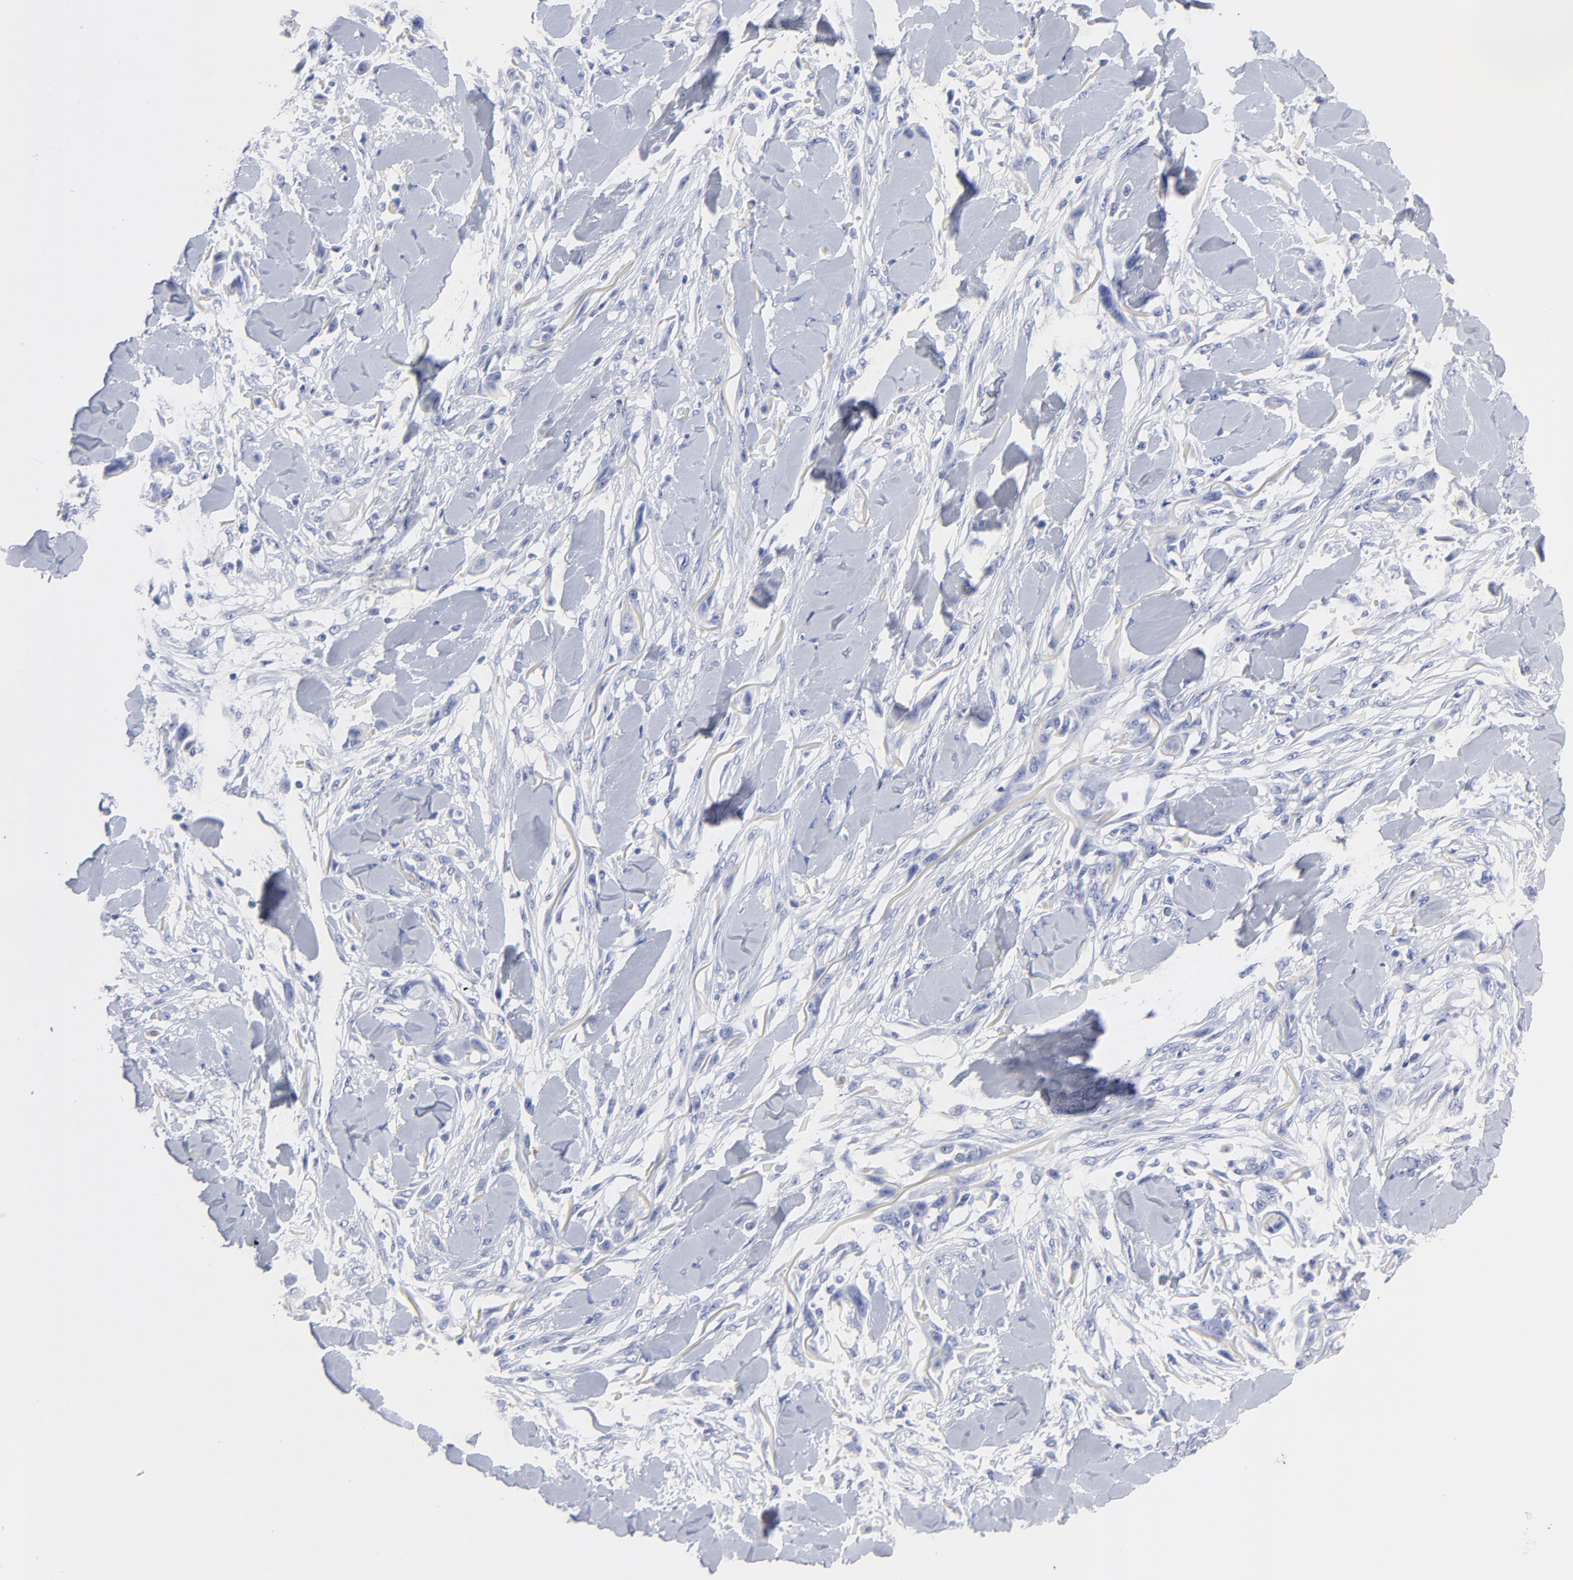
{"staining": {"intensity": "negative", "quantity": "none", "location": "none"}, "tissue": "skin cancer", "cell_type": "Tumor cells", "image_type": "cancer", "snomed": [{"axis": "morphology", "description": "Squamous cell carcinoma, NOS"}, {"axis": "topography", "description": "Skin"}], "caption": "IHC image of neoplastic tissue: skin squamous cell carcinoma stained with DAB (3,3'-diaminobenzidine) shows no significant protein positivity in tumor cells.", "gene": "ACY1", "patient": {"sex": "female", "age": 59}}